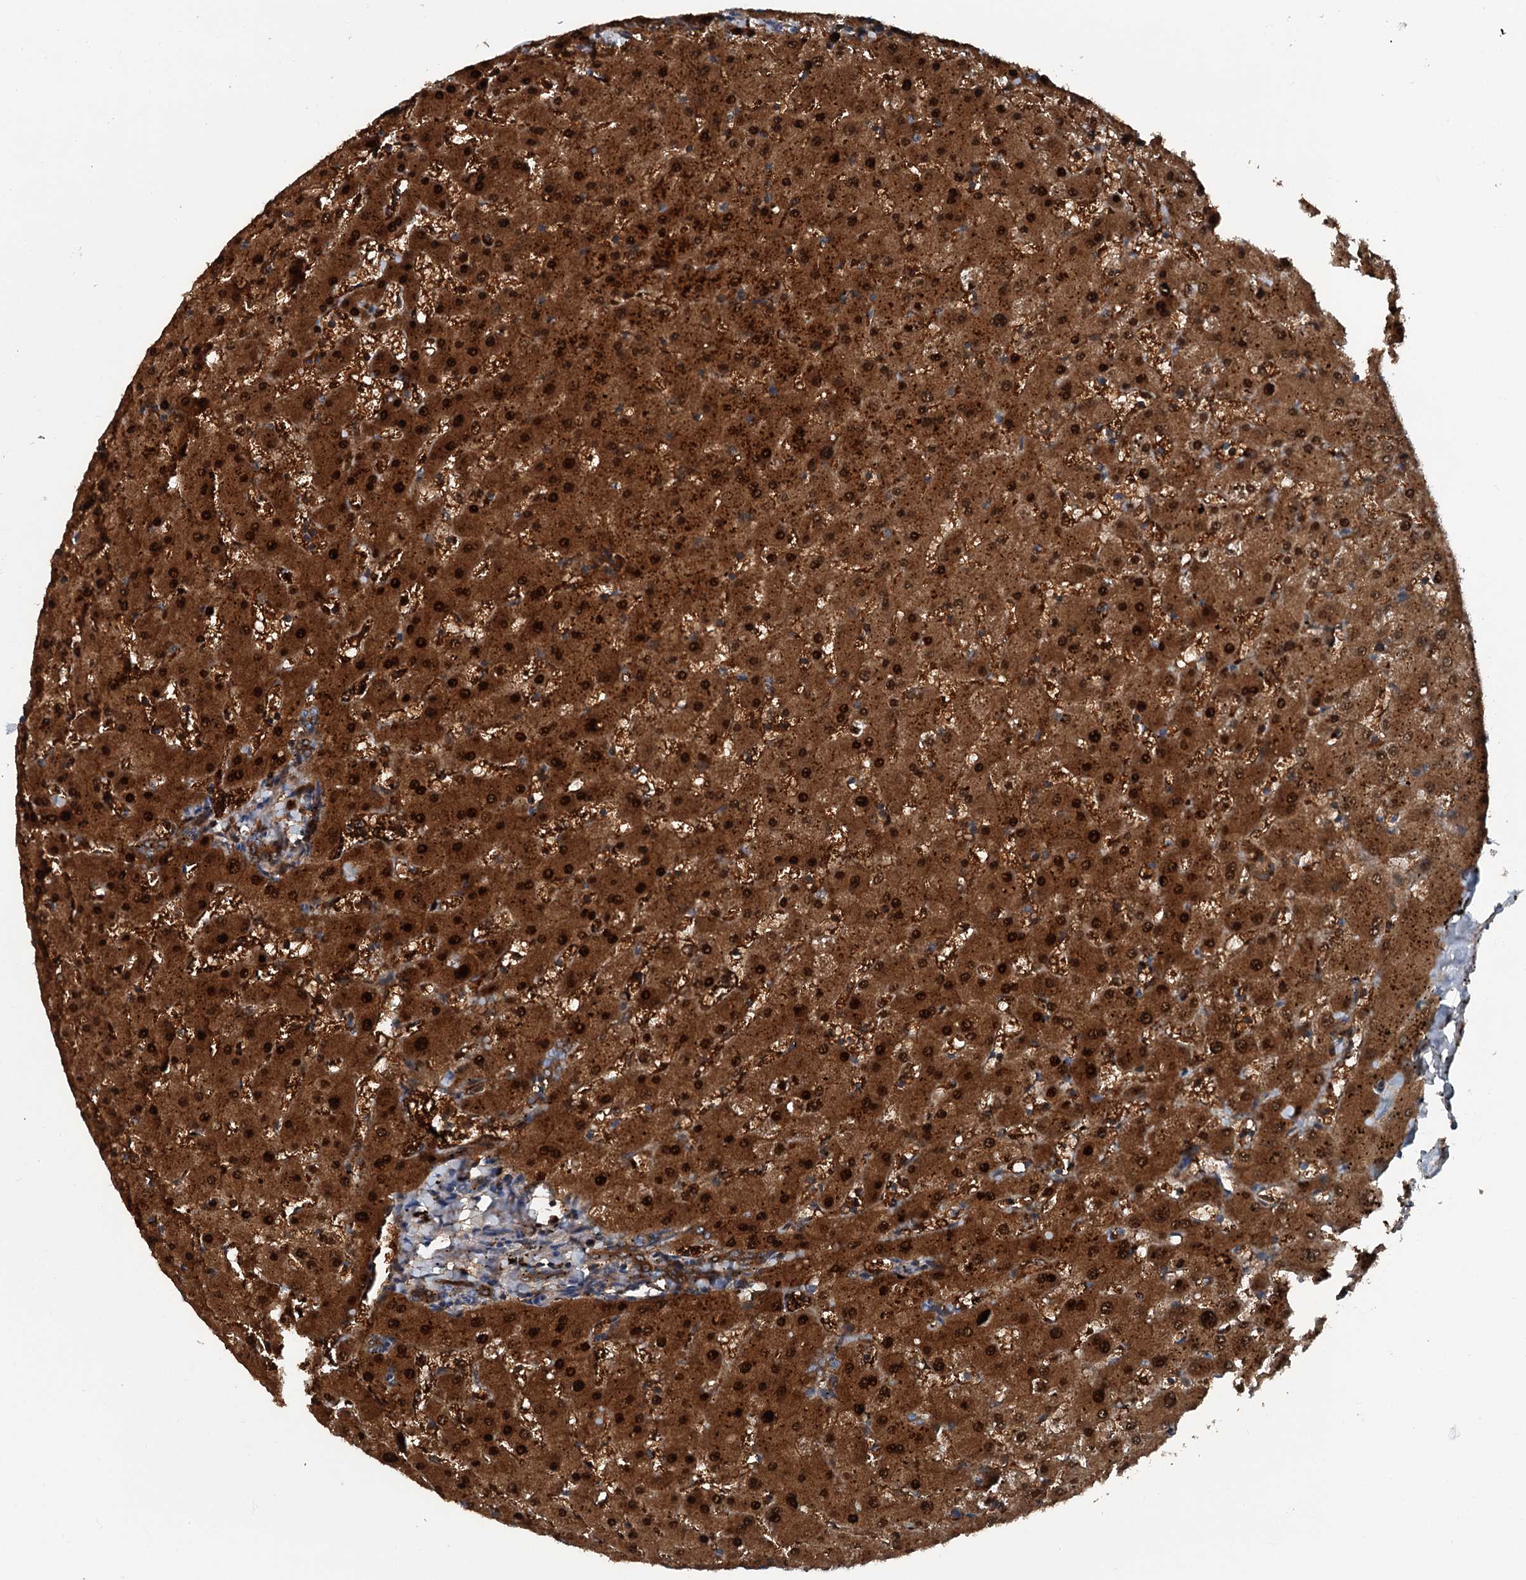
{"staining": {"intensity": "moderate", "quantity": "25%-75%", "location": "cytoplasmic/membranous"}, "tissue": "liver", "cell_type": "Cholangiocytes", "image_type": "normal", "snomed": [{"axis": "morphology", "description": "Normal tissue, NOS"}, {"axis": "topography", "description": "Liver"}], "caption": "High-power microscopy captured an IHC image of unremarkable liver, revealing moderate cytoplasmic/membranous positivity in approximately 25%-75% of cholangiocytes.", "gene": "PDSS1", "patient": {"sex": "female", "age": 63}}